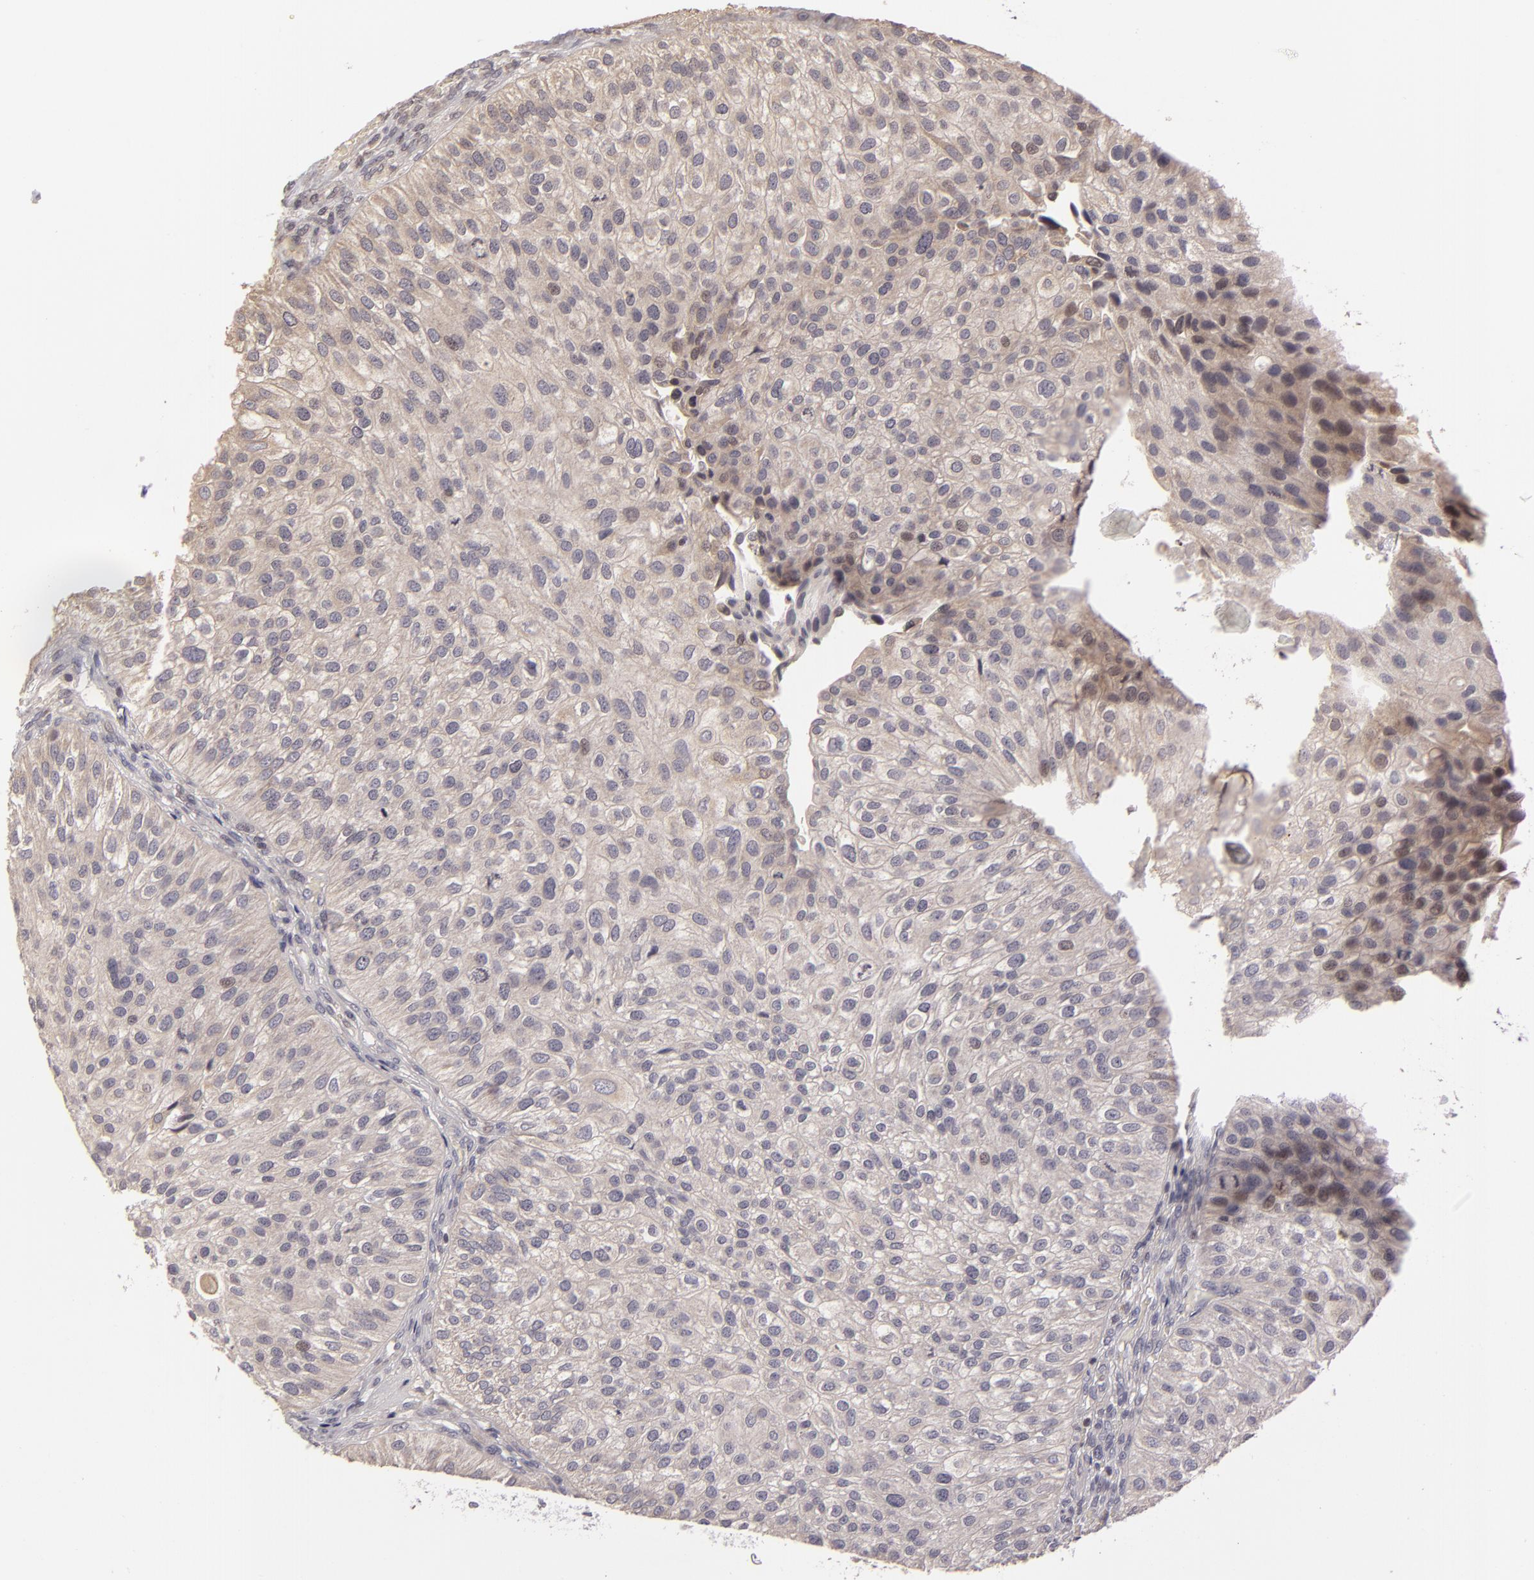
{"staining": {"intensity": "negative", "quantity": "none", "location": "none"}, "tissue": "urothelial cancer", "cell_type": "Tumor cells", "image_type": "cancer", "snomed": [{"axis": "morphology", "description": "Urothelial carcinoma, Low grade"}, {"axis": "topography", "description": "Urinary bladder"}], "caption": "DAB (3,3'-diaminobenzidine) immunohistochemical staining of human urothelial carcinoma (low-grade) shows no significant staining in tumor cells. (Immunohistochemistry, brightfield microscopy, high magnification).", "gene": "AKAP6", "patient": {"sex": "female", "age": 89}}